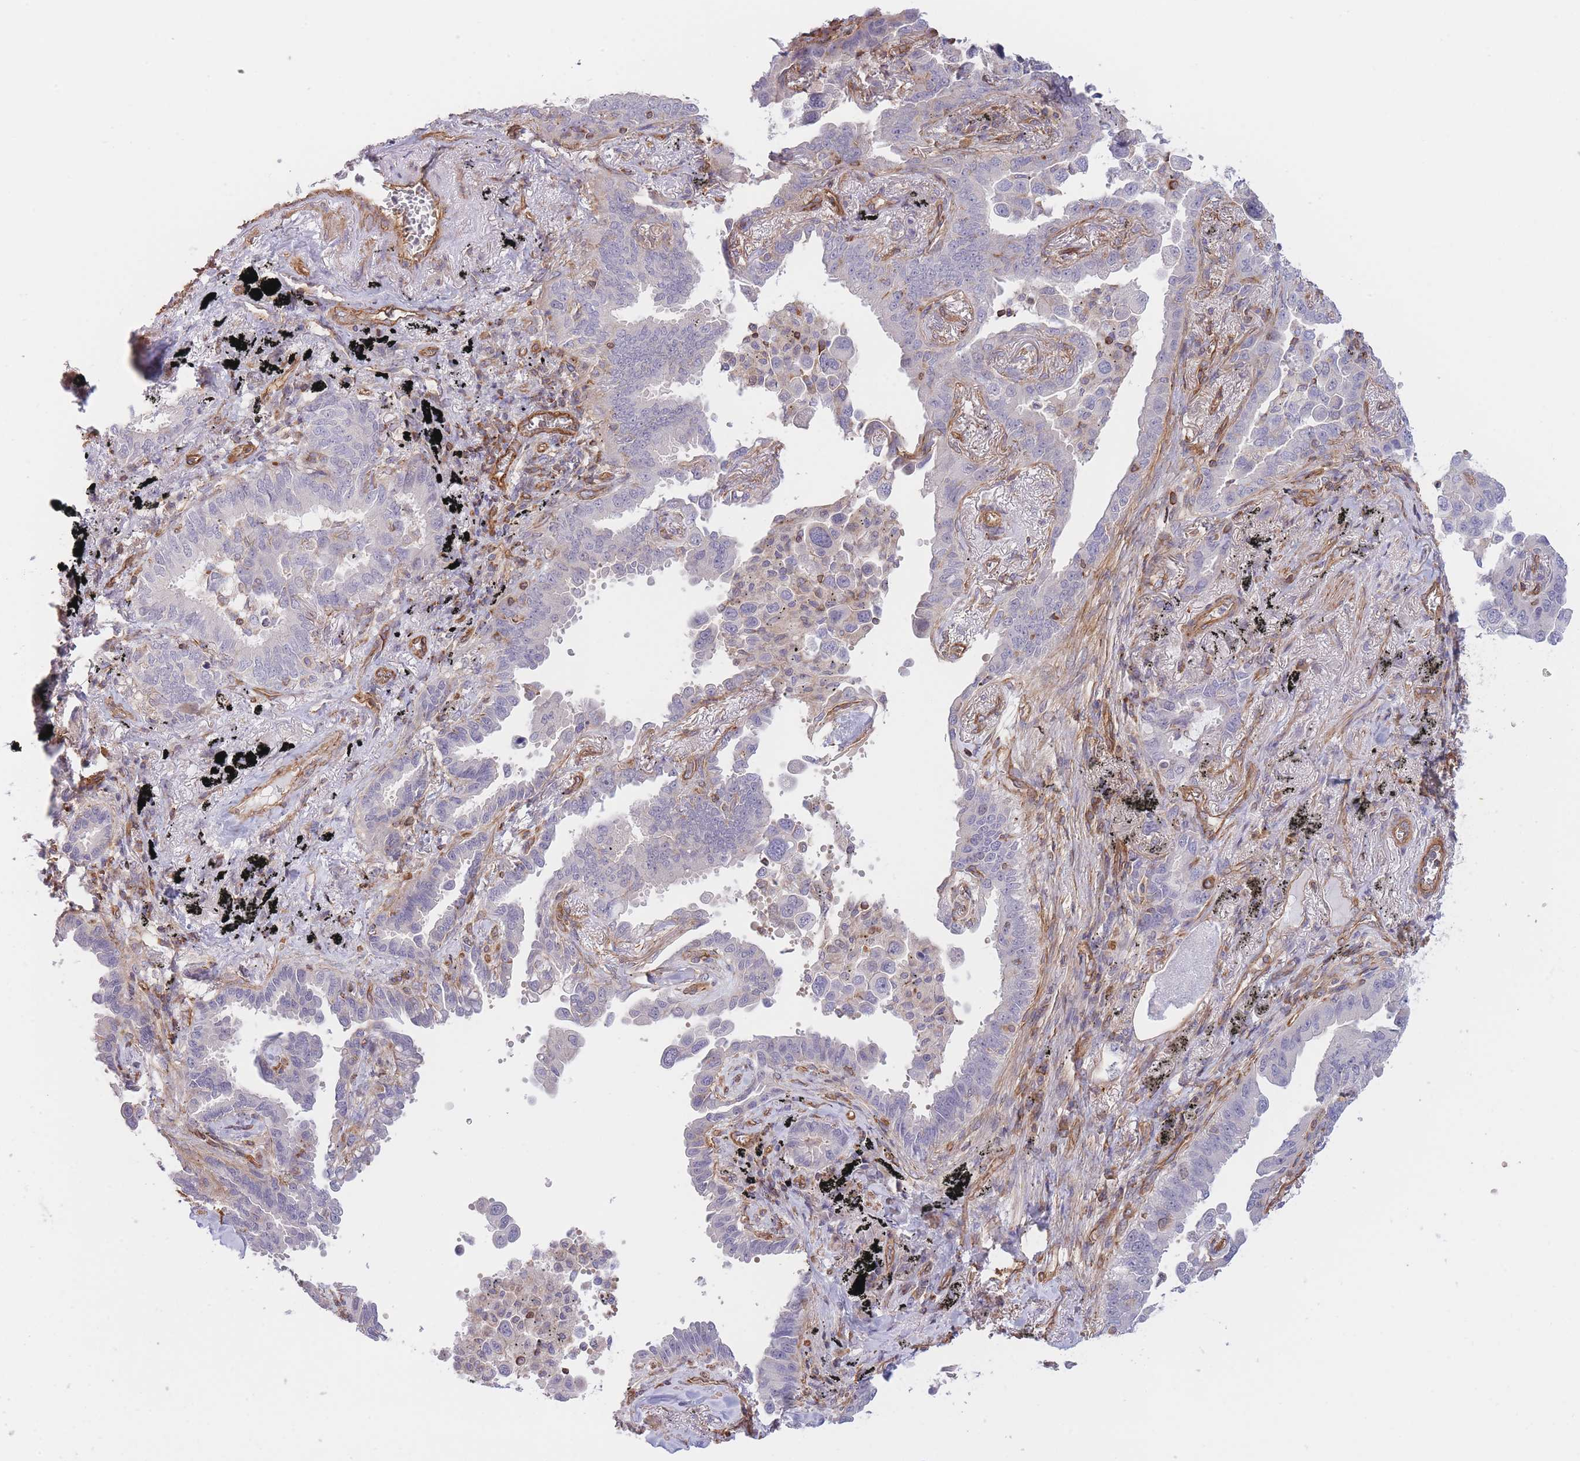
{"staining": {"intensity": "negative", "quantity": "none", "location": "none"}, "tissue": "lung cancer", "cell_type": "Tumor cells", "image_type": "cancer", "snomed": [{"axis": "morphology", "description": "Adenocarcinoma, NOS"}, {"axis": "topography", "description": "Lung"}], "caption": "A micrograph of human lung cancer is negative for staining in tumor cells.", "gene": "CDC25B", "patient": {"sex": "male", "age": 67}}